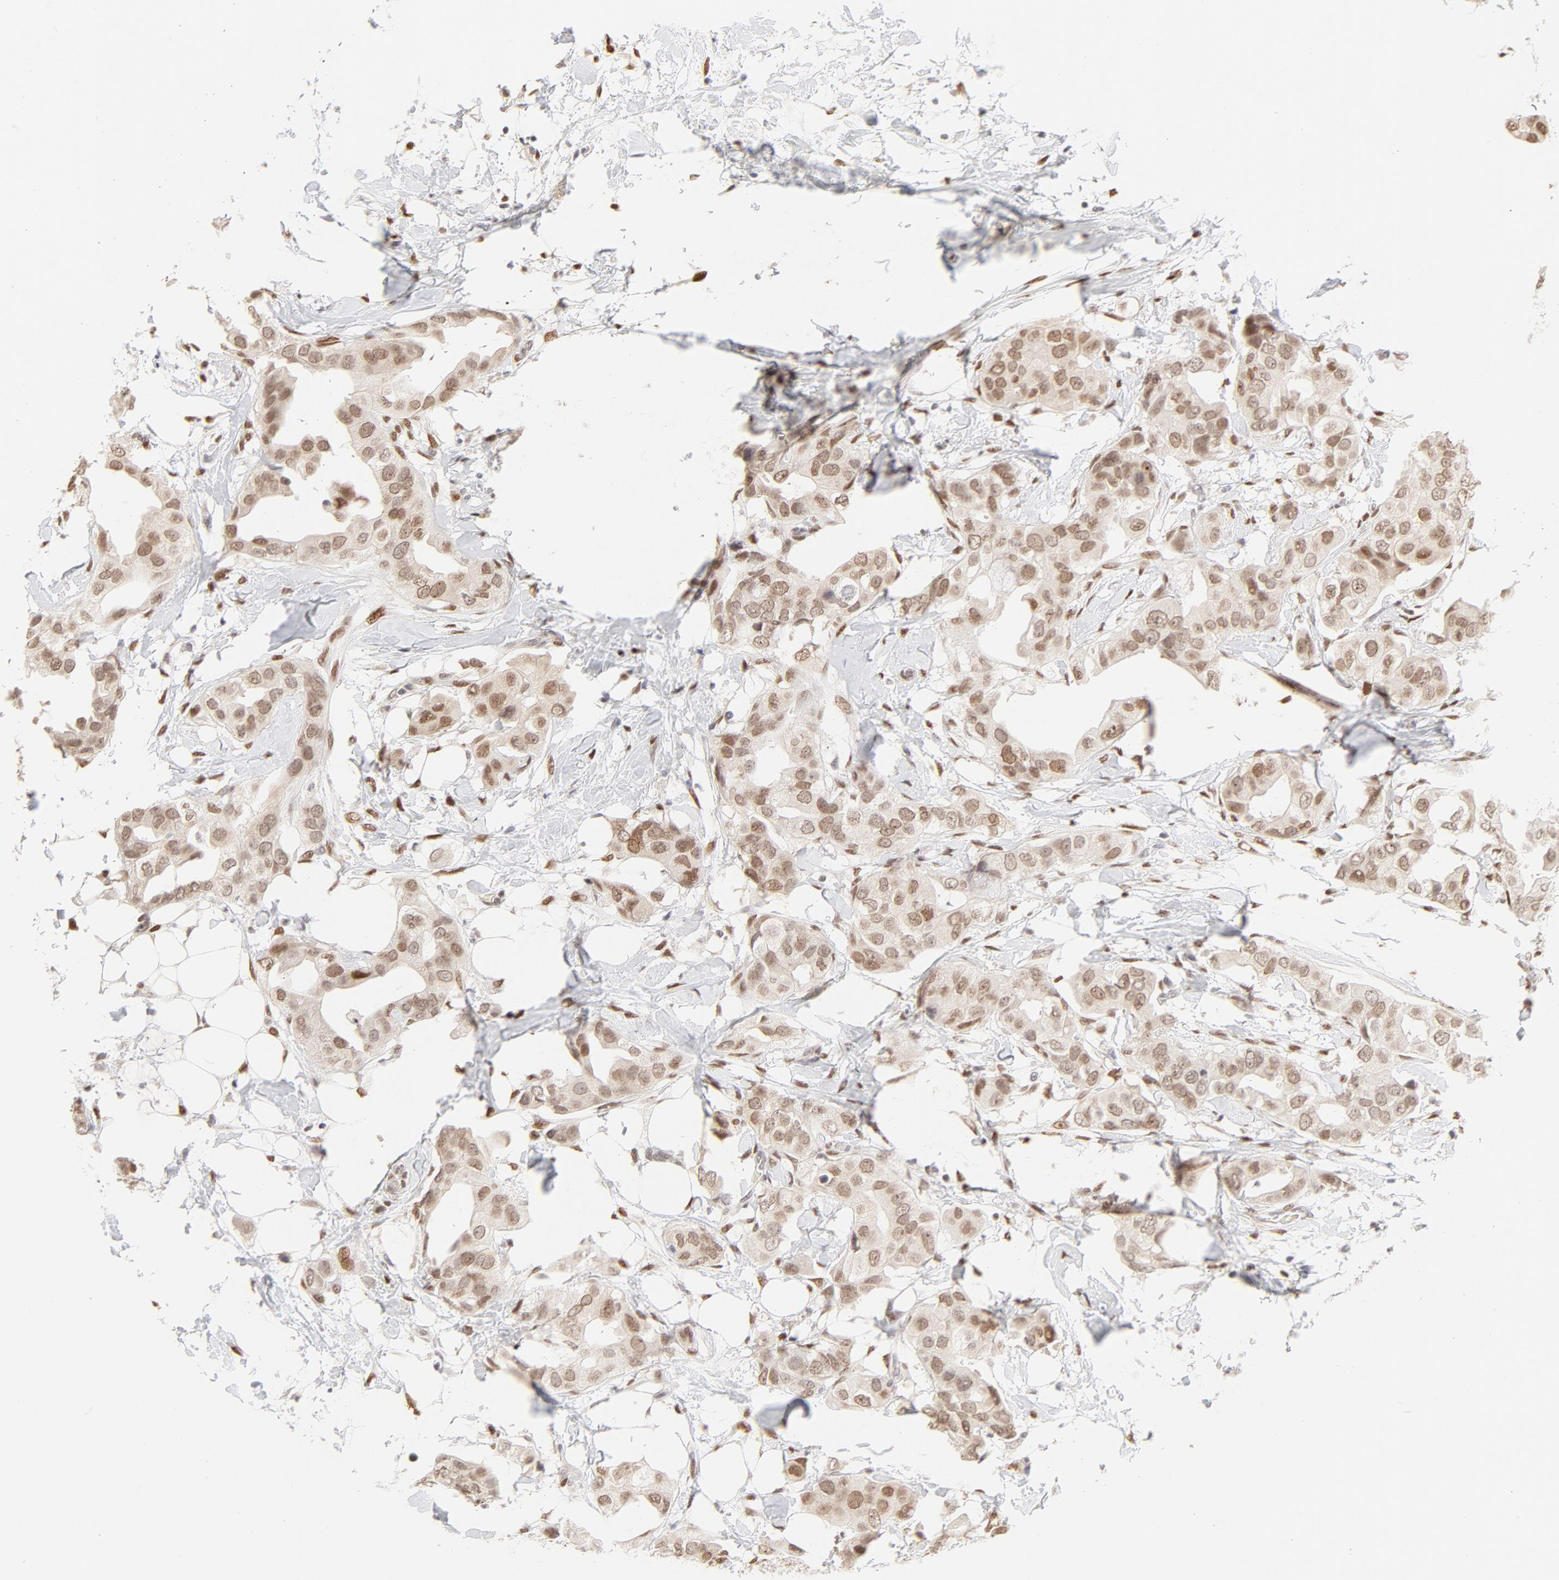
{"staining": {"intensity": "moderate", "quantity": ">75%", "location": "nuclear"}, "tissue": "breast cancer", "cell_type": "Tumor cells", "image_type": "cancer", "snomed": [{"axis": "morphology", "description": "Duct carcinoma"}, {"axis": "topography", "description": "Breast"}], "caption": "Immunohistochemical staining of human breast cancer reveals moderate nuclear protein staining in about >75% of tumor cells.", "gene": "PBX3", "patient": {"sex": "female", "age": 40}}